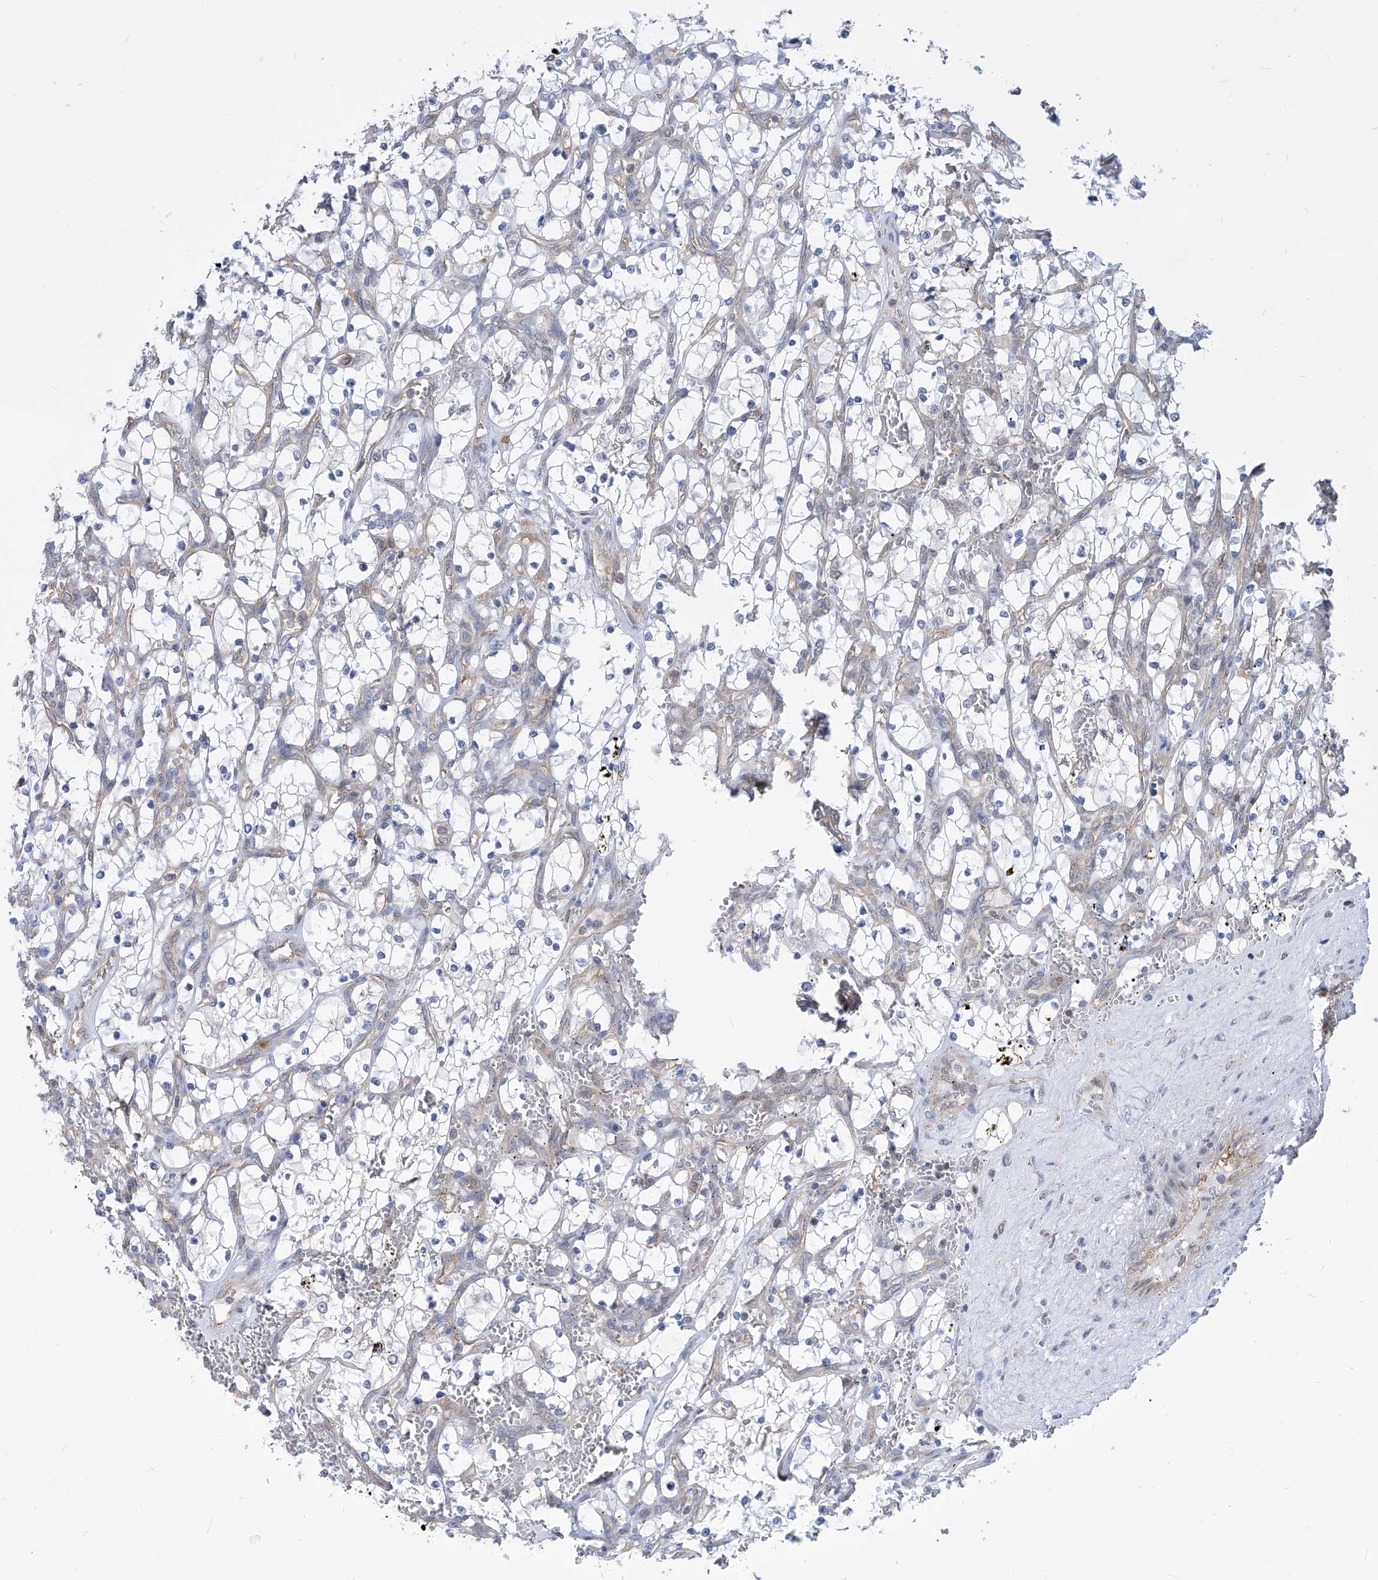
{"staining": {"intensity": "negative", "quantity": "none", "location": "none"}, "tissue": "renal cancer", "cell_type": "Tumor cells", "image_type": "cancer", "snomed": [{"axis": "morphology", "description": "Adenocarcinoma, NOS"}, {"axis": "topography", "description": "Kidney"}], "caption": "Human renal adenocarcinoma stained for a protein using immunohistochemistry (IHC) demonstrates no expression in tumor cells.", "gene": "EIF3M", "patient": {"sex": "female", "age": 69}}